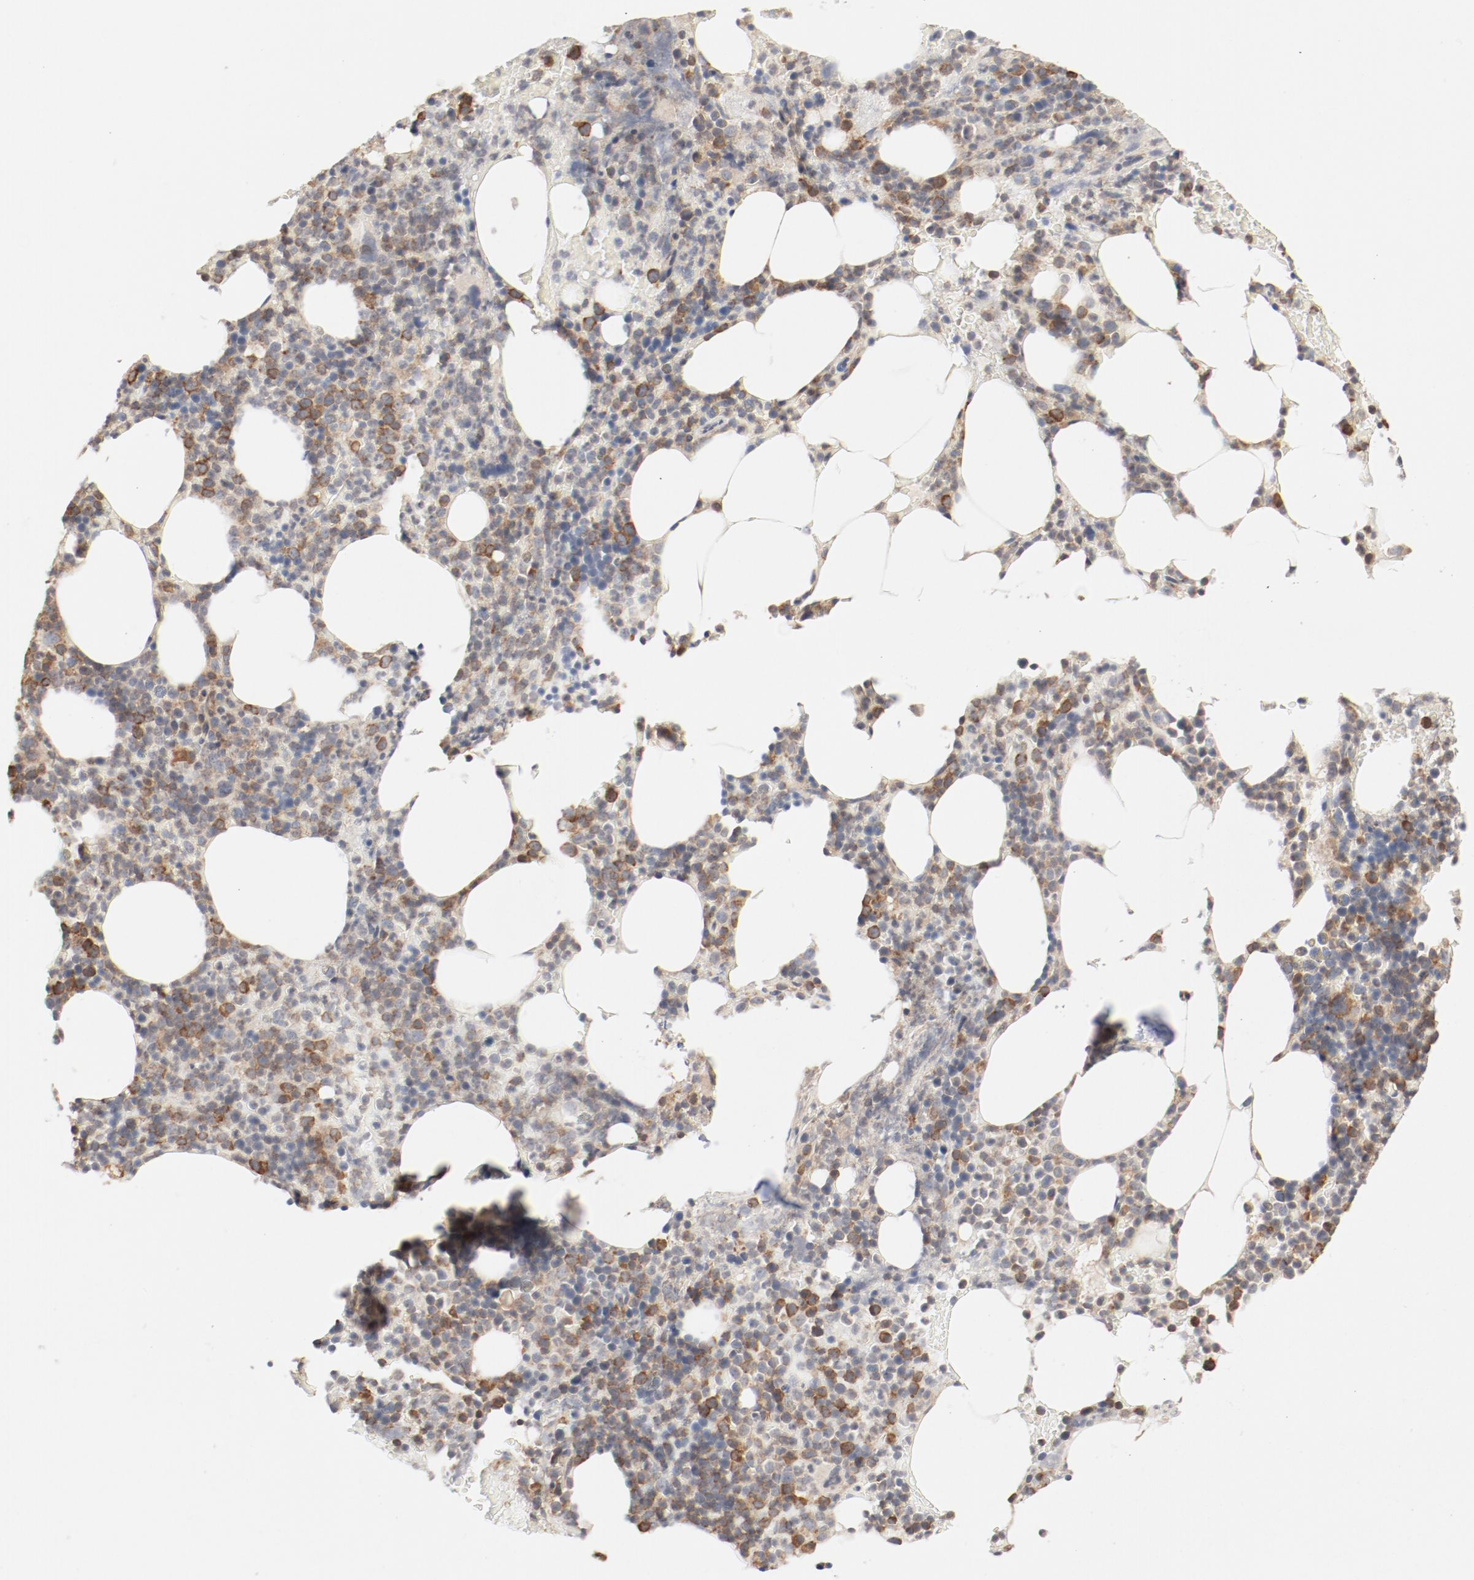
{"staining": {"intensity": "moderate", "quantity": ">75%", "location": "cytoplasmic/membranous"}, "tissue": "bone marrow", "cell_type": "Hematopoietic cells", "image_type": "normal", "snomed": [{"axis": "morphology", "description": "Normal tissue, NOS"}, {"axis": "topography", "description": "Bone marrow"}], "caption": "High-power microscopy captured an immunohistochemistry (IHC) histopathology image of unremarkable bone marrow, revealing moderate cytoplasmic/membranous positivity in approximately >75% of hematopoietic cells.", "gene": "RPS6", "patient": {"sex": "female", "age": 66}}